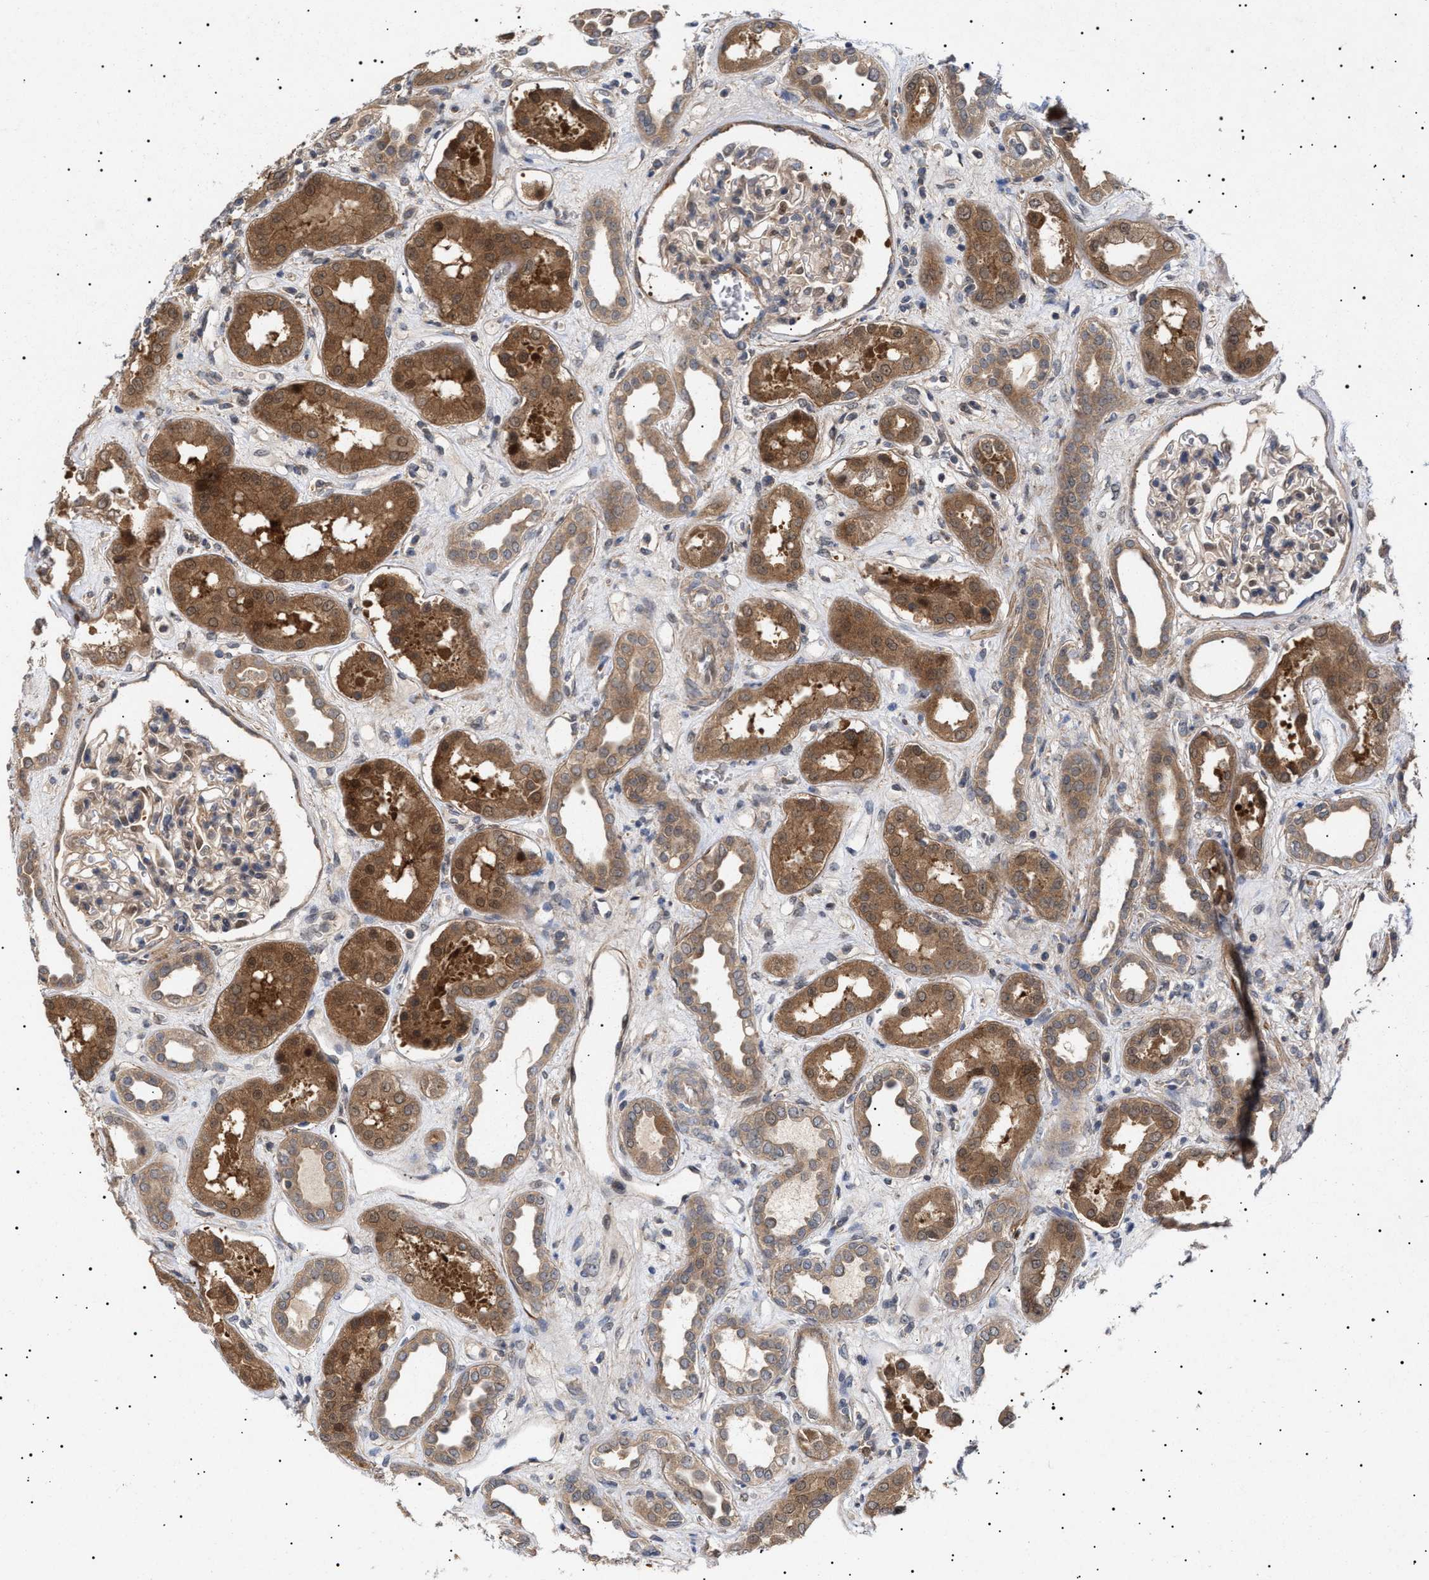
{"staining": {"intensity": "weak", "quantity": ">75%", "location": "cytoplasmic/membranous"}, "tissue": "kidney", "cell_type": "Cells in glomeruli", "image_type": "normal", "snomed": [{"axis": "morphology", "description": "Normal tissue, NOS"}, {"axis": "topography", "description": "Kidney"}], "caption": "Immunohistochemical staining of benign human kidney displays >75% levels of weak cytoplasmic/membranous protein positivity in approximately >75% of cells in glomeruli.", "gene": "NPLOC4", "patient": {"sex": "male", "age": 59}}